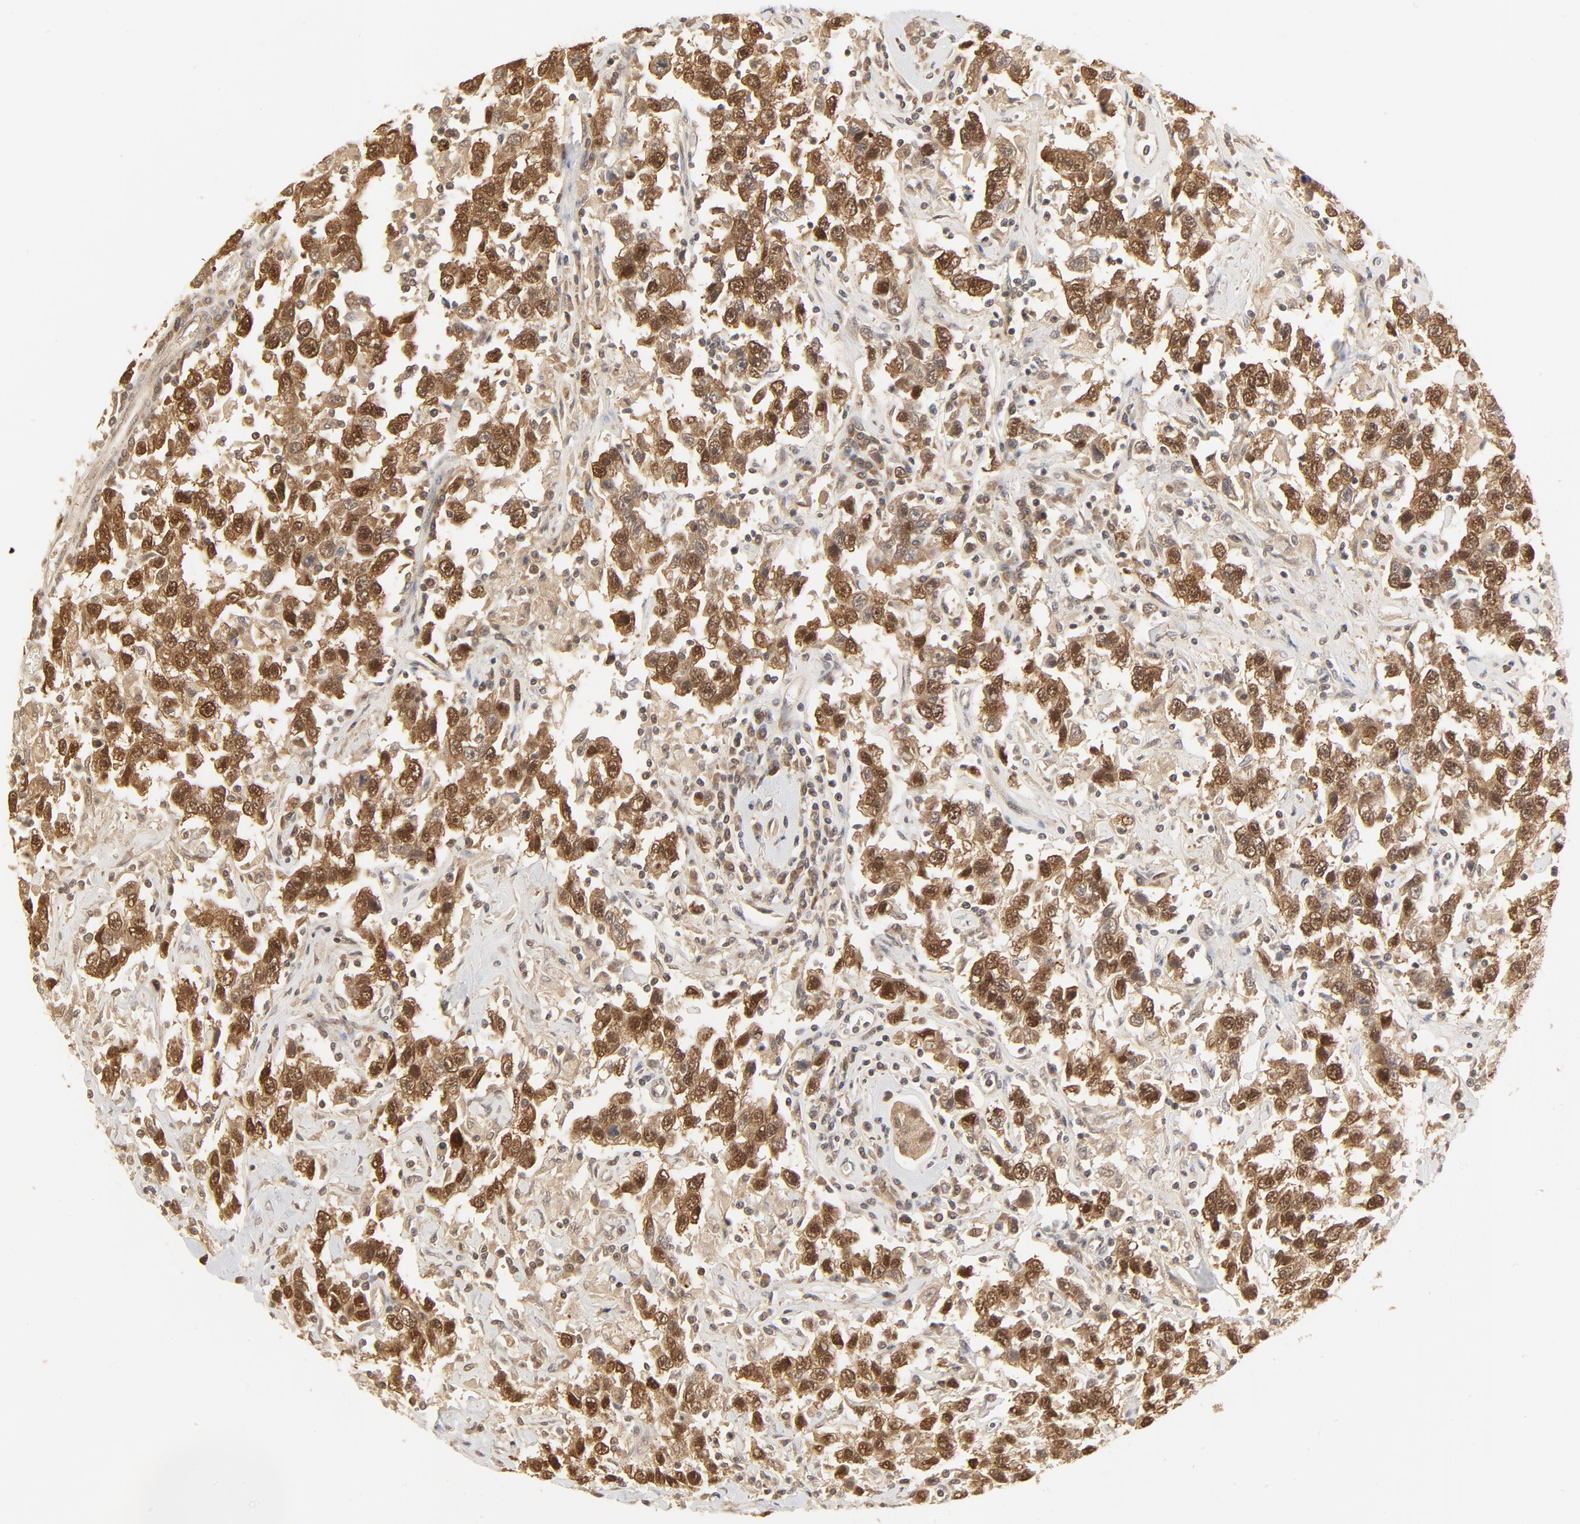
{"staining": {"intensity": "weak", "quantity": ">75%", "location": "cytoplasmic/membranous,nuclear"}, "tissue": "testis cancer", "cell_type": "Tumor cells", "image_type": "cancer", "snomed": [{"axis": "morphology", "description": "Seminoma, NOS"}, {"axis": "topography", "description": "Testis"}], "caption": "IHC photomicrograph of neoplastic tissue: human testis seminoma stained using immunohistochemistry (IHC) exhibits low levels of weak protein expression localized specifically in the cytoplasmic/membranous and nuclear of tumor cells, appearing as a cytoplasmic/membranous and nuclear brown color.", "gene": "NEDD8", "patient": {"sex": "male", "age": 41}}